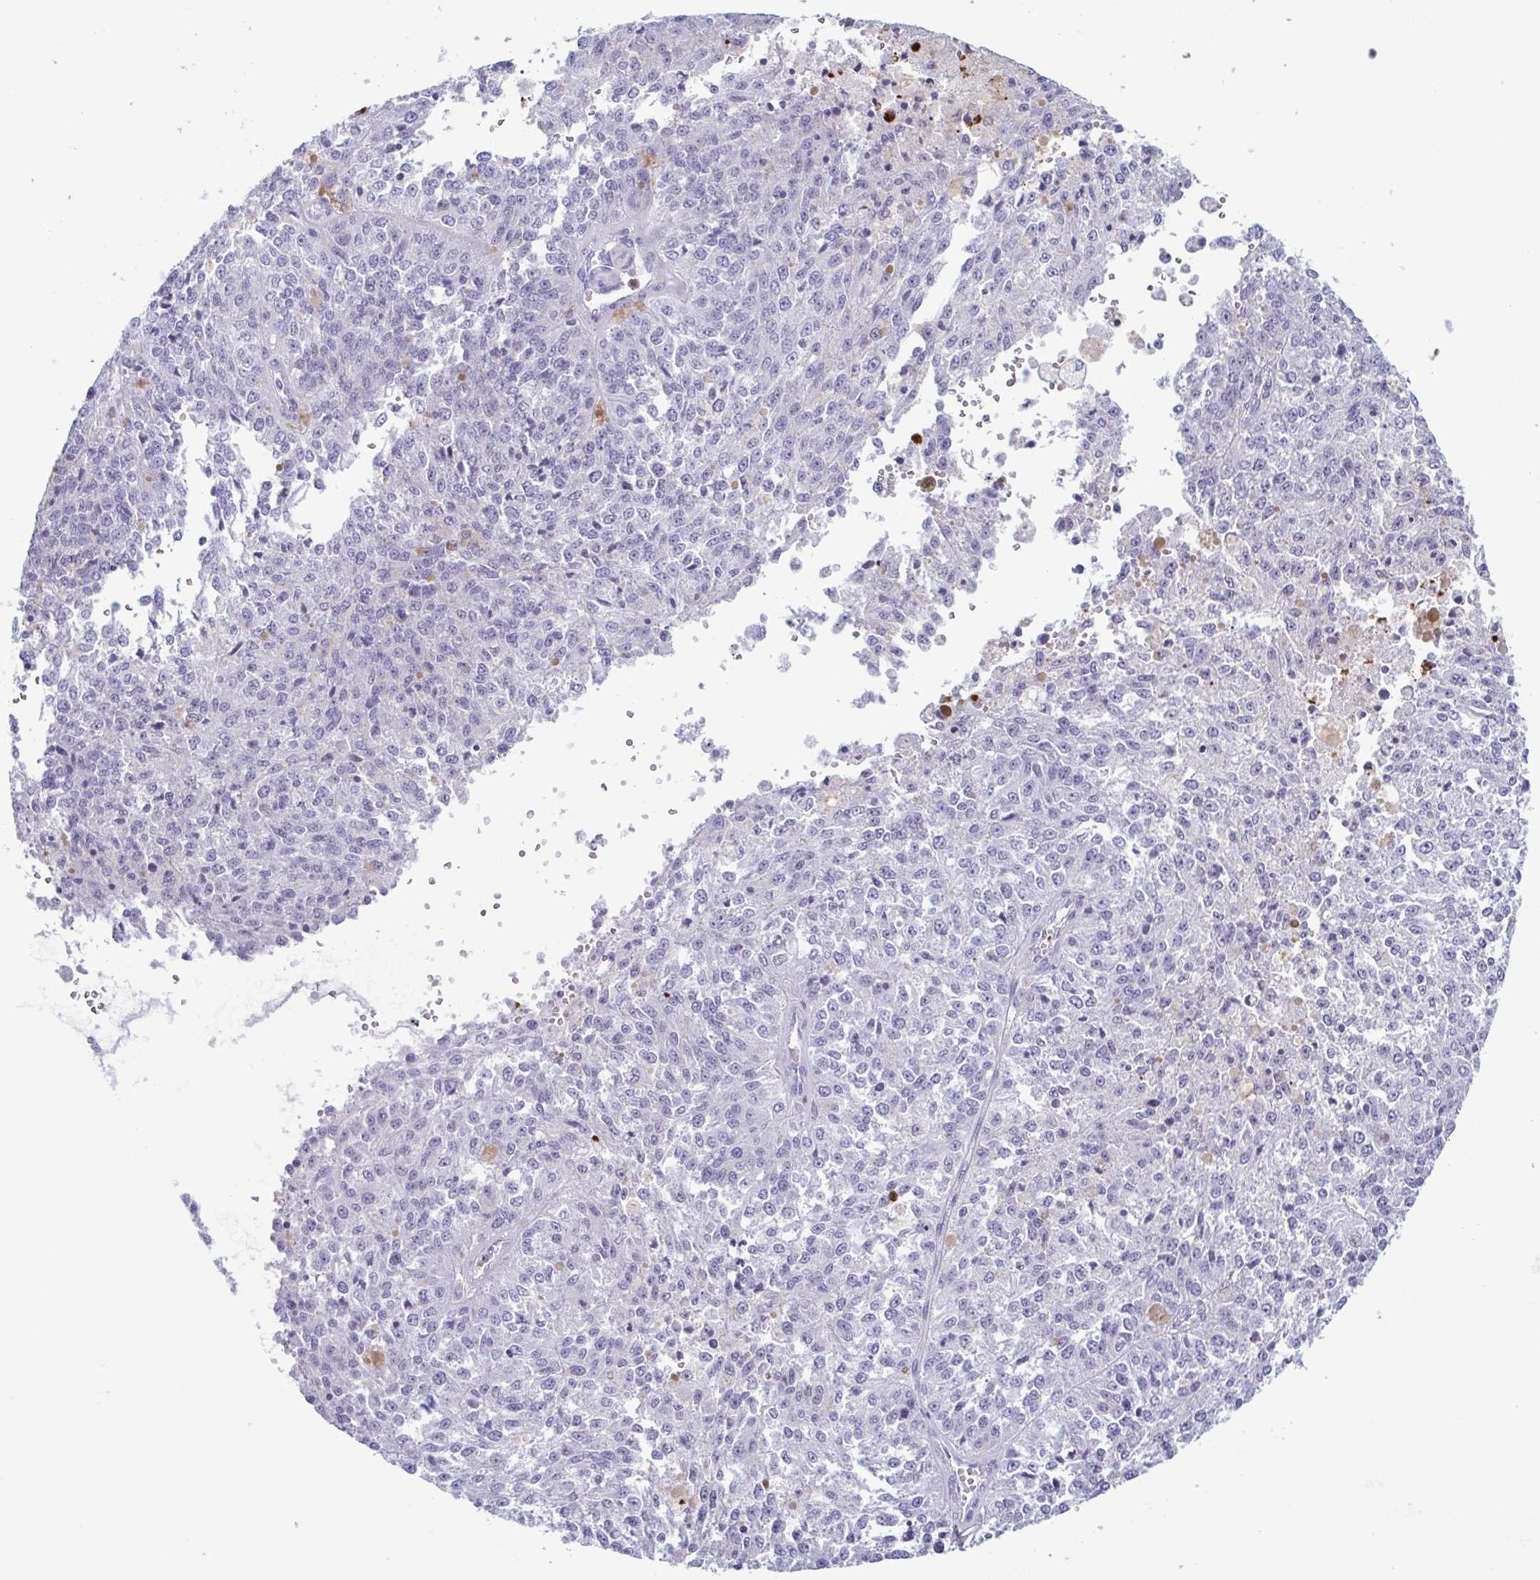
{"staining": {"intensity": "negative", "quantity": "none", "location": "none"}, "tissue": "melanoma", "cell_type": "Tumor cells", "image_type": "cancer", "snomed": [{"axis": "morphology", "description": "Malignant melanoma, Metastatic site"}, {"axis": "topography", "description": "Lymph node"}], "caption": "The histopathology image displays no significant expression in tumor cells of malignant melanoma (metastatic site).", "gene": "LTF", "patient": {"sex": "female", "age": 64}}